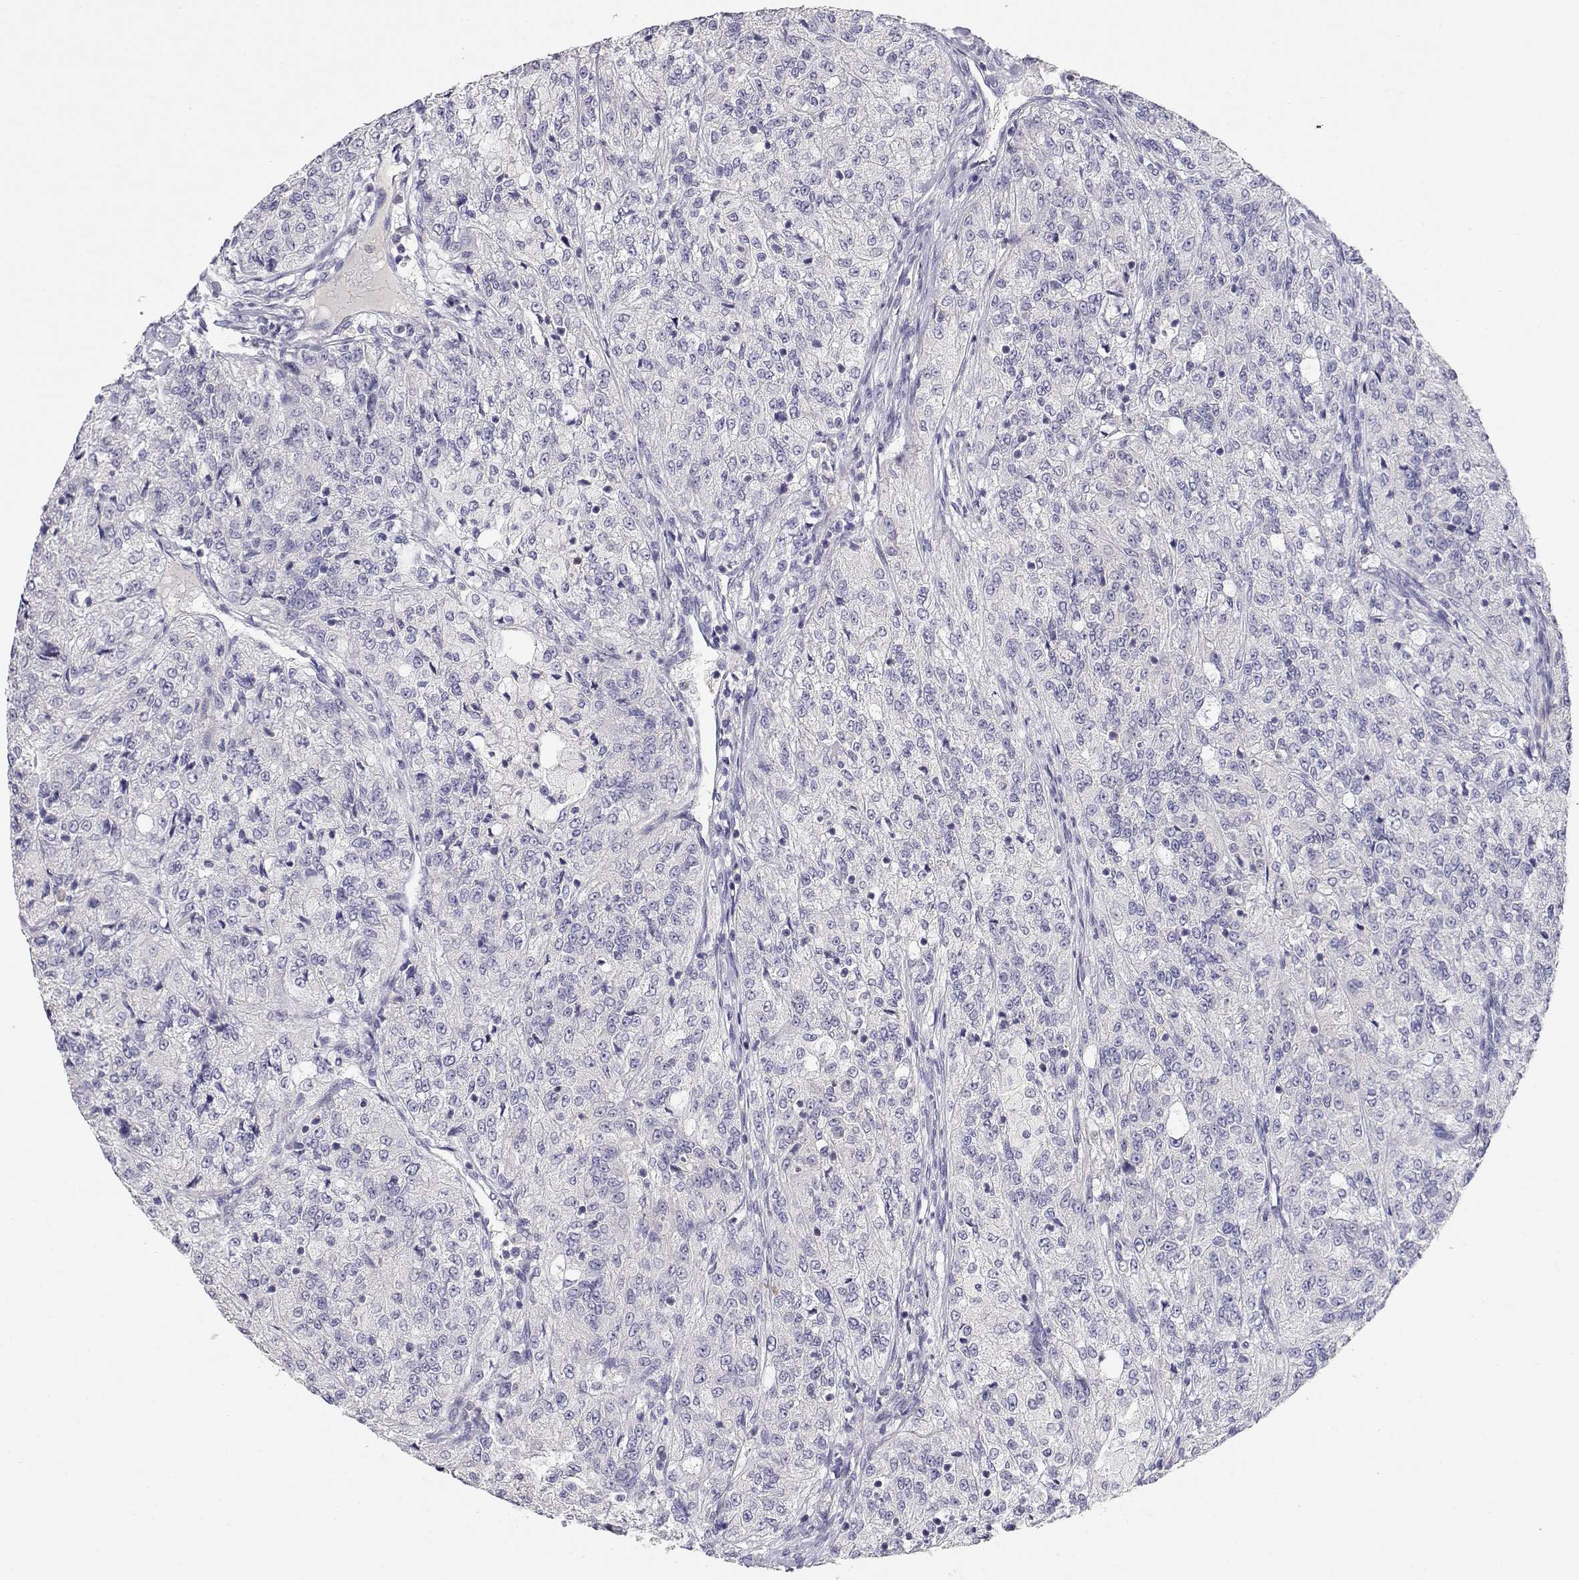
{"staining": {"intensity": "negative", "quantity": "none", "location": "none"}, "tissue": "renal cancer", "cell_type": "Tumor cells", "image_type": "cancer", "snomed": [{"axis": "morphology", "description": "Adenocarcinoma, NOS"}, {"axis": "topography", "description": "Kidney"}], "caption": "A high-resolution histopathology image shows IHC staining of adenocarcinoma (renal), which demonstrates no significant positivity in tumor cells.", "gene": "ADA", "patient": {"sex": "female", "age": 63}}